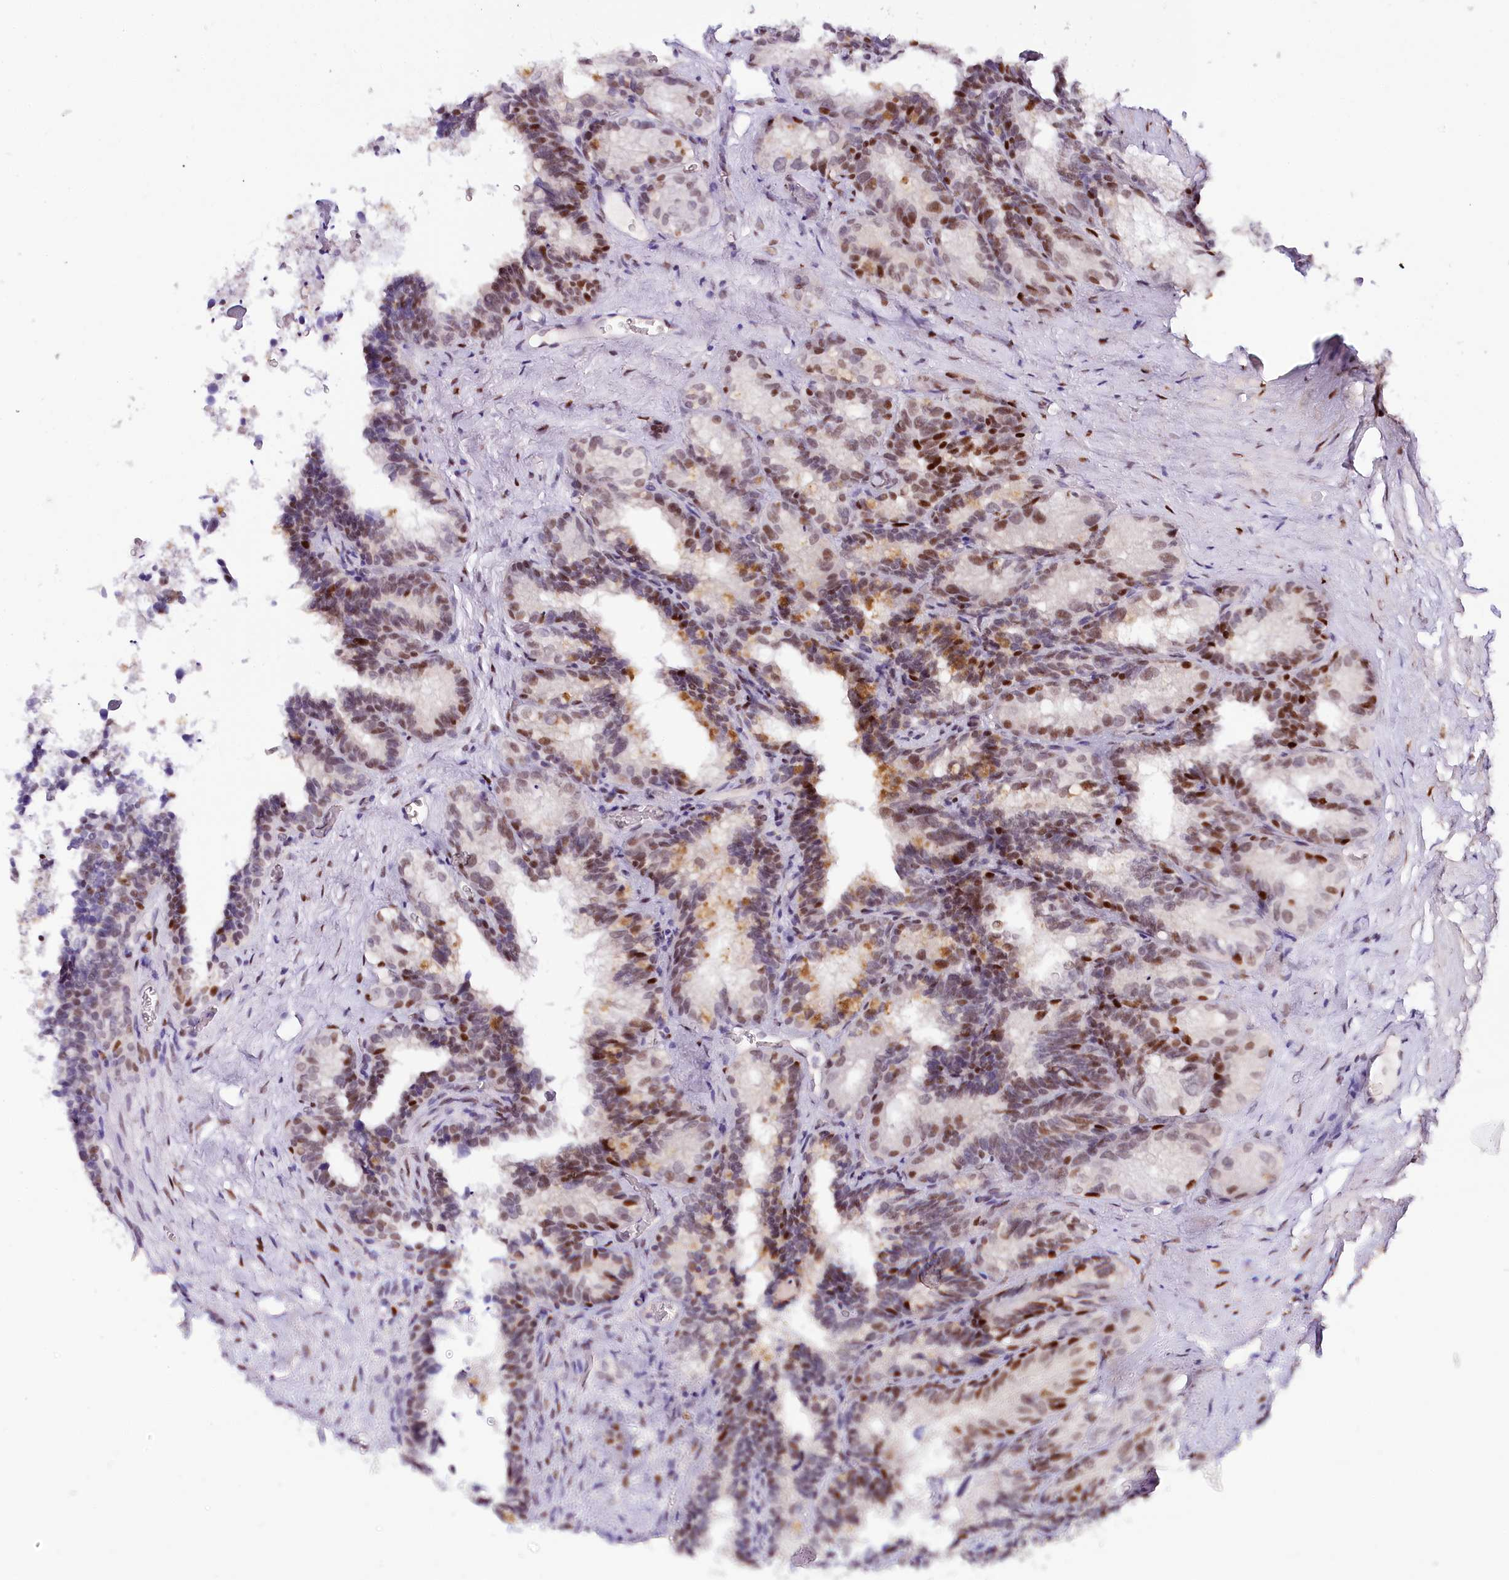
{"staining": {"intensity": "moderate", "quantity": ">75%", "location": "nuclear"}, "tissue": "seminal vesicle", "cell_type": "Glandular cells", "image_type": "normal", "snomed": [{"axis": "morphology", "description": "Normal tissue, NOS"}, {"axis": "topography", "description": "Seminal veicle"}], "caption": "Immunohistochemistry of benign seminal vesicle exhibits medium levels of moderate nuclear expression in about >75% of glandular cells.", "gene": "TP53", "patient": {"sex": "male", "age": 60}}